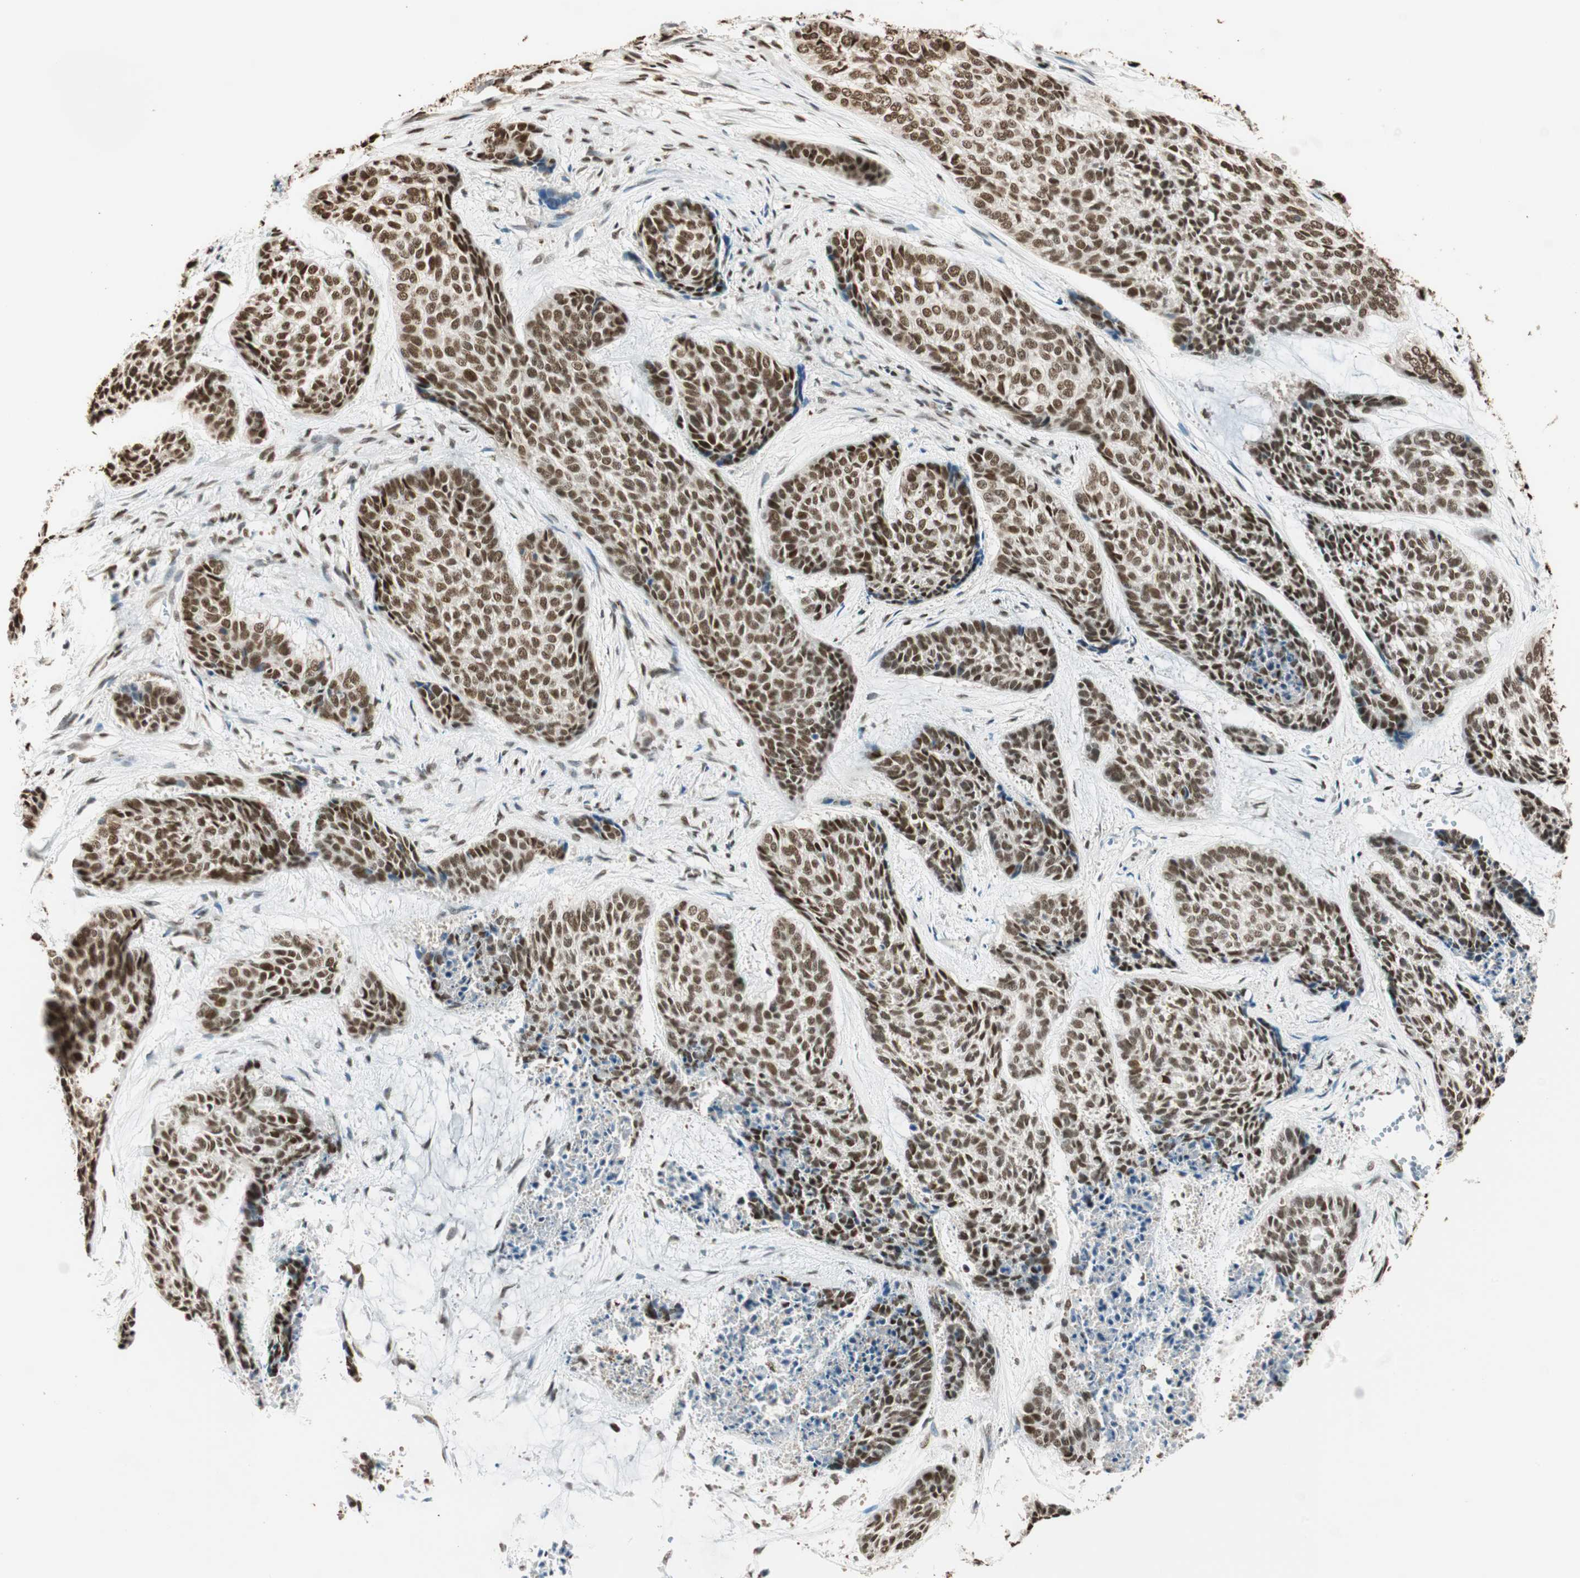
{"staining": {"intensity": "moderate", "quantity": ">75%", "location": "nuclear"}, "tissue": "skin cancer", "cell_type": "Tumor cells", "image_type": "cancer", "snomed": [{"axis": "morphology", "description": "Basal cell carcinoma"}, {"axis": "topography", "description": "Skin"}], "caption": "Protein staining of skin cancer tissue displays moderate nuclear staining in about >75% of tumor cells.", "gene": "FANCG", "patient": {"sex": "female", "age": 64}}